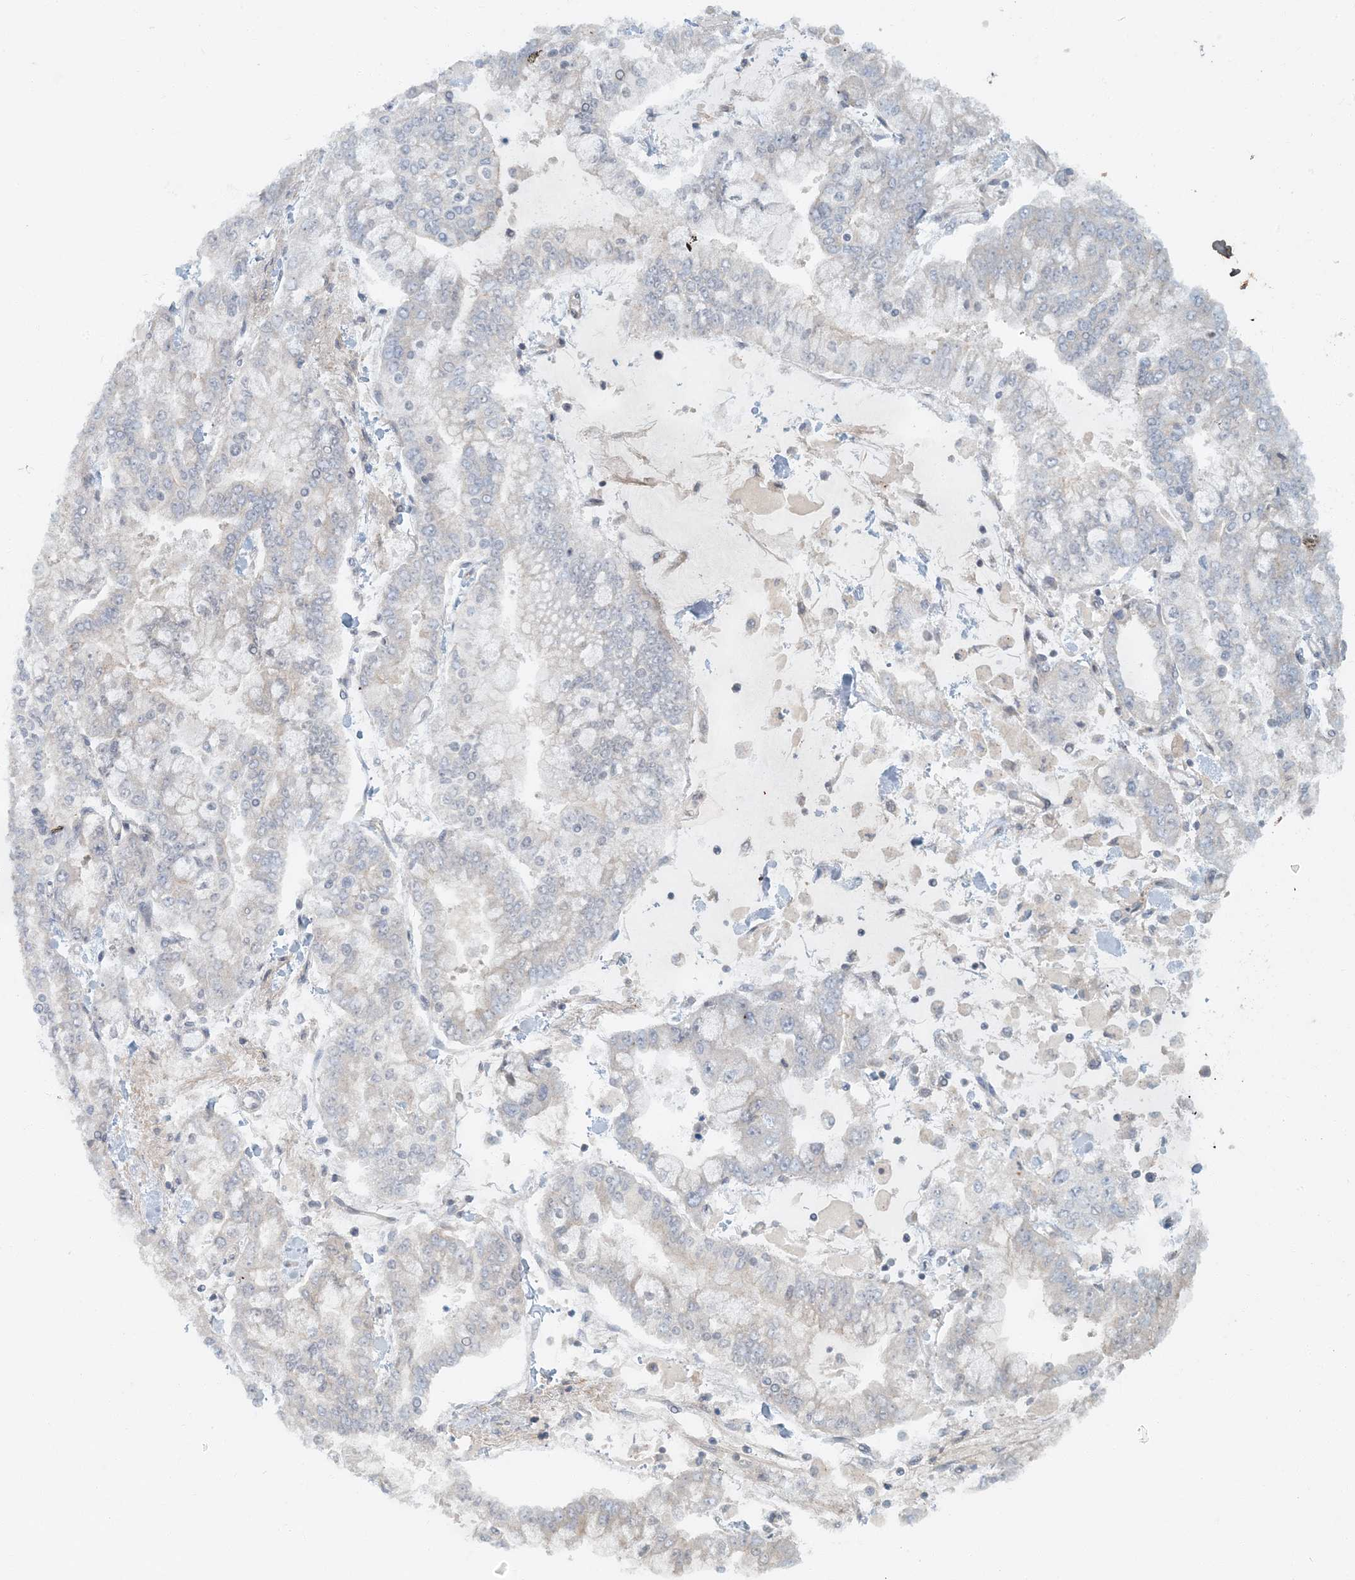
{"staining": {"intensity": "negative", "quantity": "none", "location": "none"}, "tissue": "stomach cancer", "cell_type": "Tumor cells", "image_type": "cancer", "snomed": [{"axis": "morphology", "description": "Normal tissue, NOS"}, {"axis": "morphology", "description": "Adenocarcinoma, NOS"}, {"axis": "topography", "description": "Stomach, upper"}, {"axis": "topography", "description": "Stomach"}], "caption": "Immunohistochemical staining of human adenocarcinoma (stomach) shows no significant staining in tumor cells.", "gene": "AK9", "patient": {"sex": "male", "age": 76}}